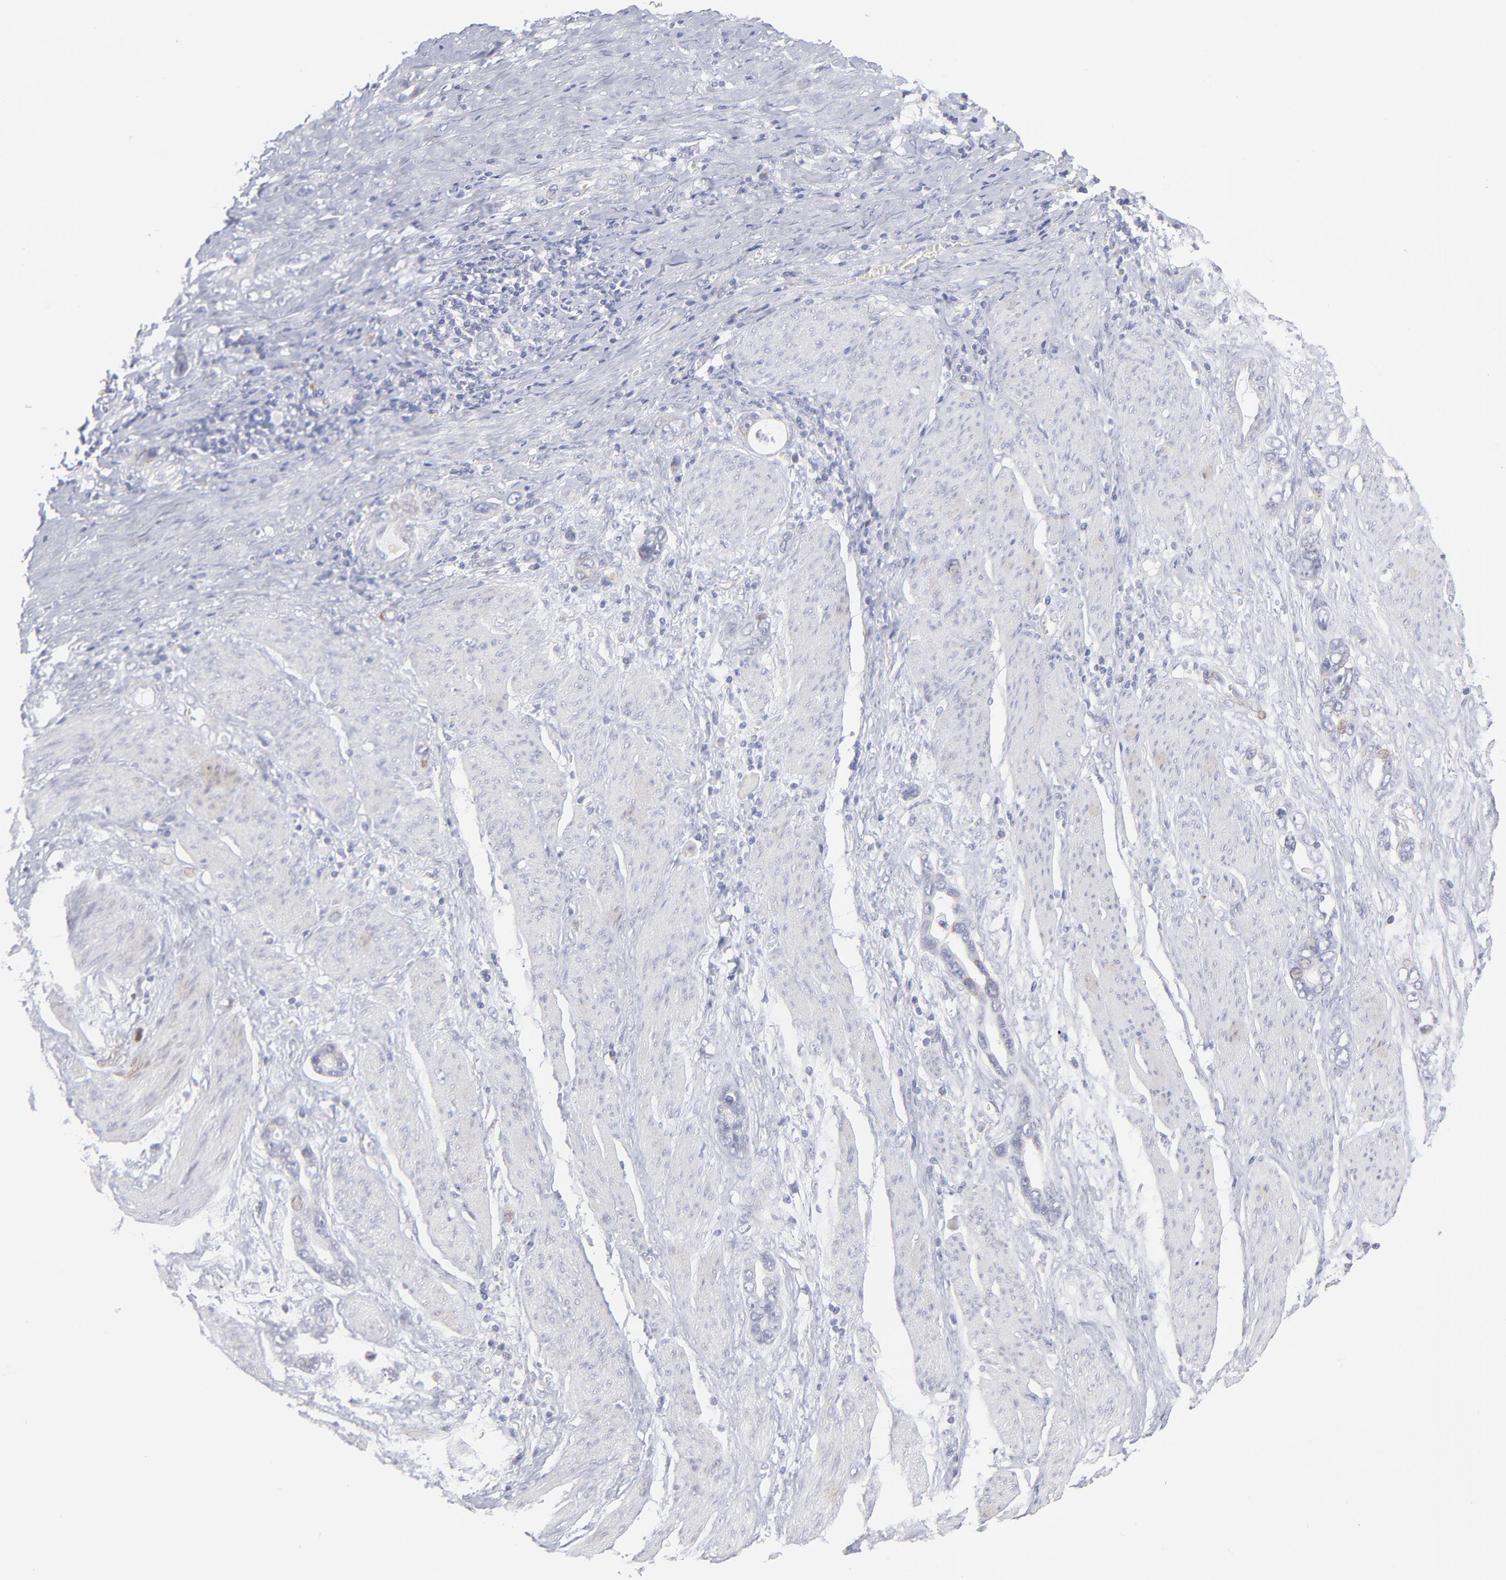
{"staining": {"intensity": "negative", "quantity": "none", "location": "none"}, "tissue": "stomach cancer", "cell_type": "Tumor cells", "image_type": "cancer", "snomed": [{"axis": "morphology", "description": "Adenocarcinoma, NOS"}, {"axis": "topography", "description": "Stomach"}], "caption": "High magnification brightfield microscopy of stomach cancer stained with DAB (brown) and counterstained with hematoxylin (blue): tumor cells show no significant expression.", "gene": "MTHFD2", "patient": {"sex": "male", "age": 78}}